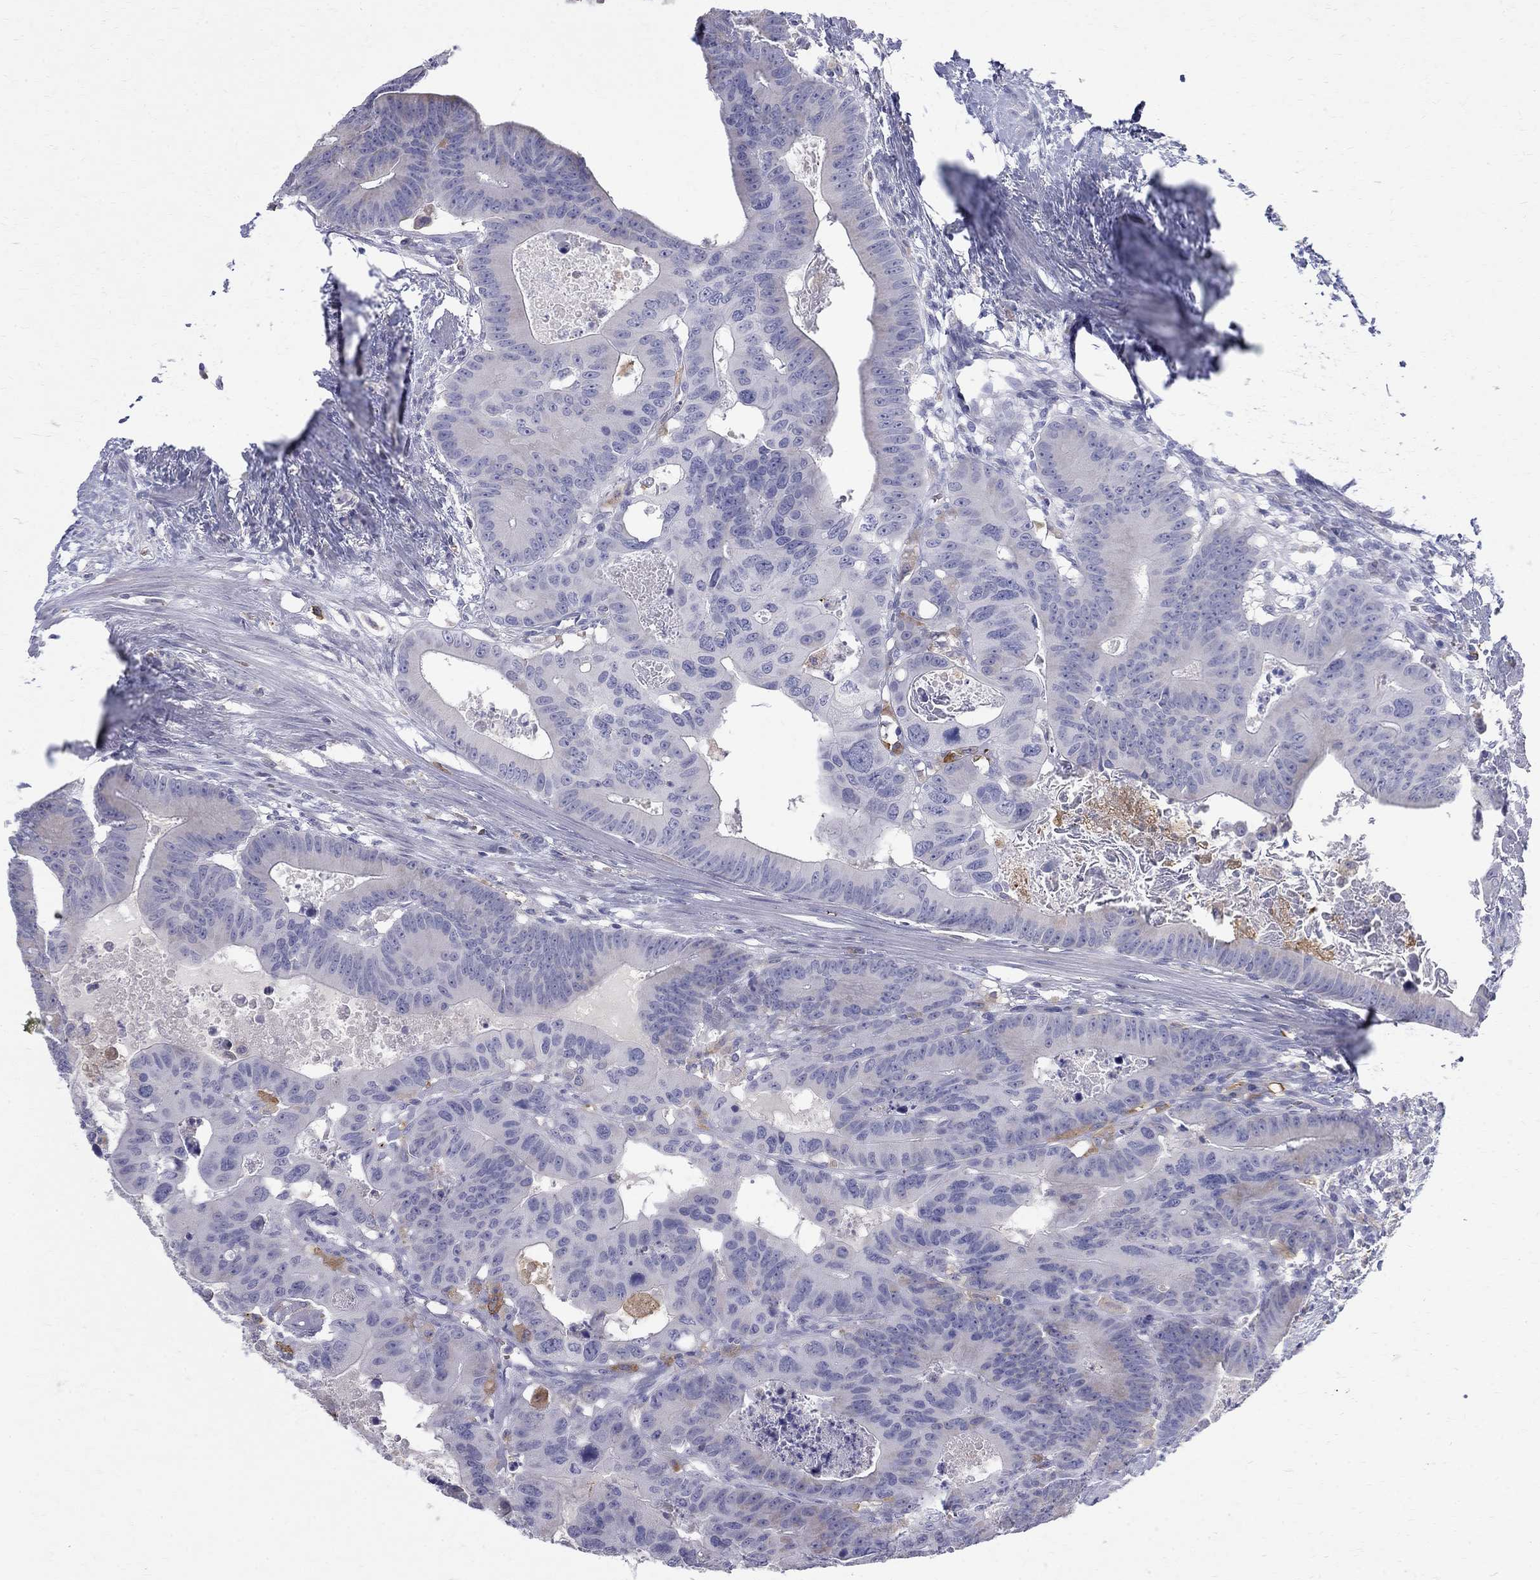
{"staining": {"intensity": "negative", "quantity": "none", "location": "none"}, "tissue": "colorectal cancer", "cell_type": "Tumor cells", "image_type": "cancer", "snomed": [{"axis": "morphology", "description": "Adenocarcinoma, NOS"}, {"axis": "topography", "description": "Rectum"}], "caption": "Photomicrograph shows no protein expression in tumor cells of adenocarcinoma (colorectal) tissue.", "gene": "AGER", "patient": {"sex": "male", "age": 64}}